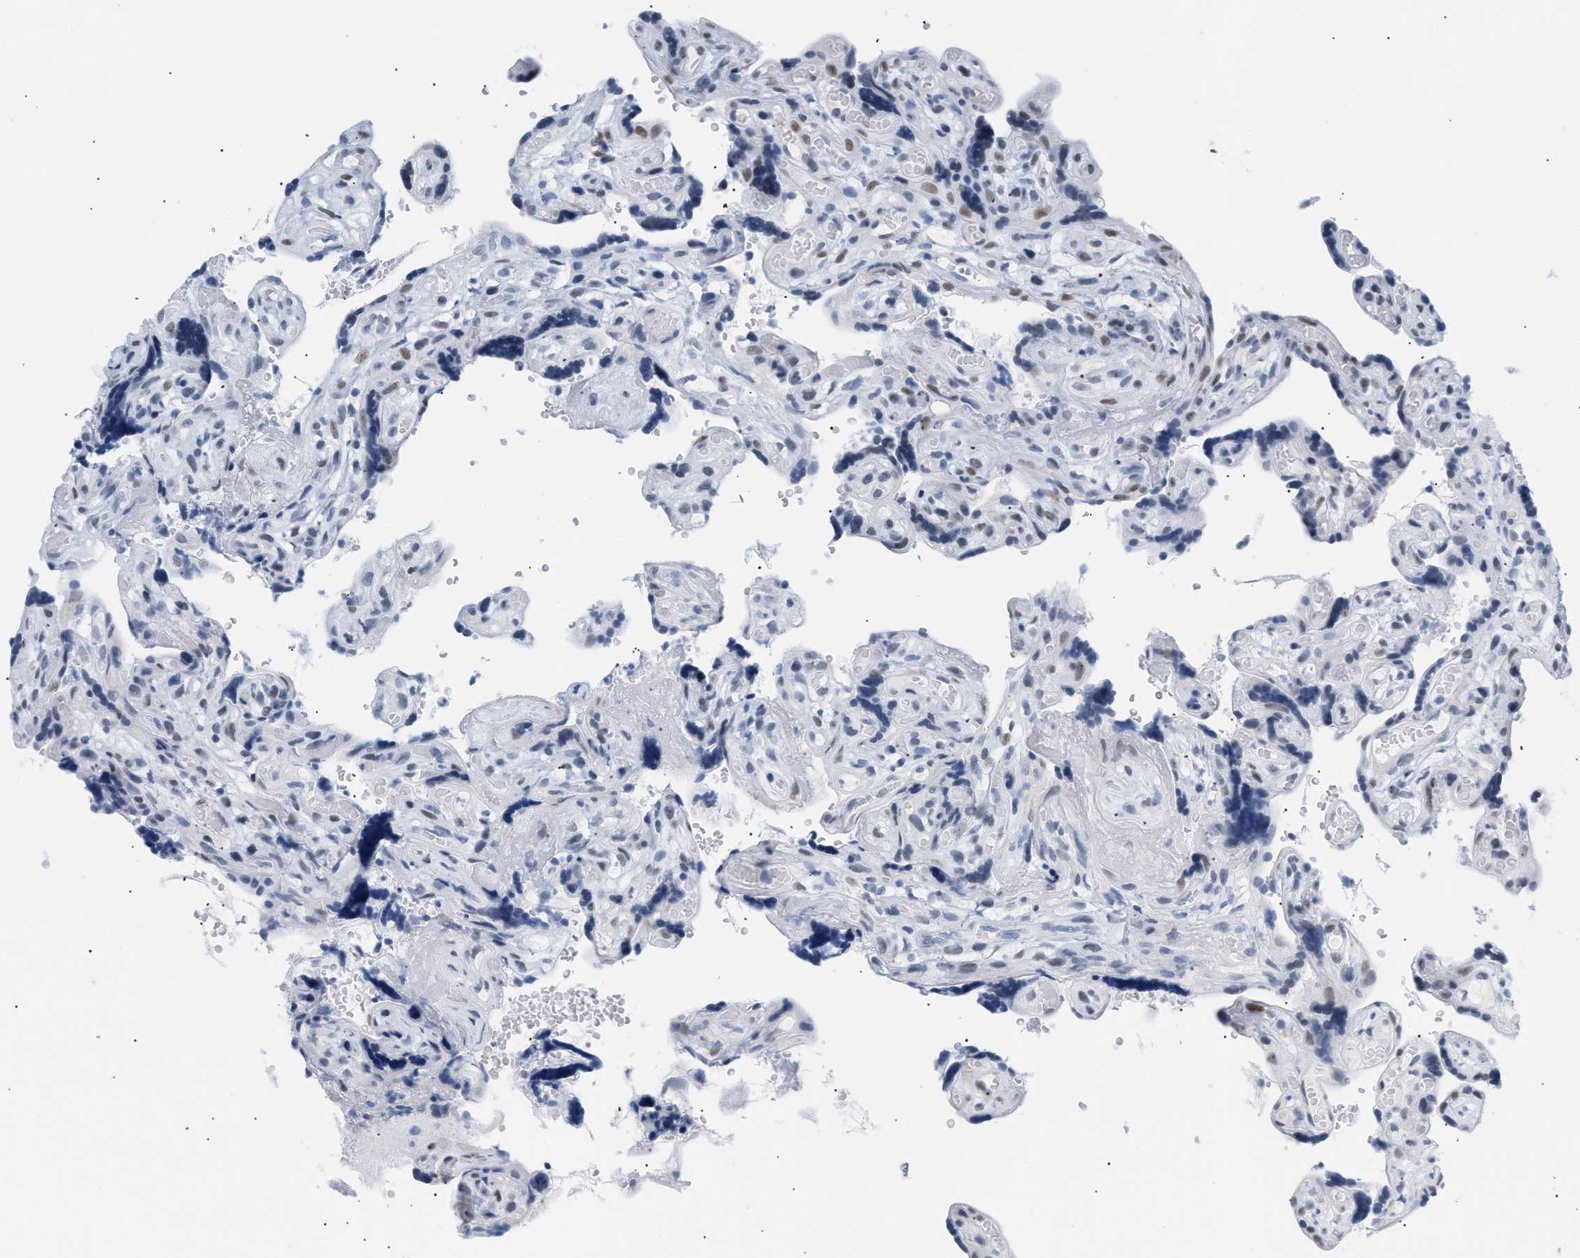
{"staining": {"intensity": "weak", "quantity": "25%-75%", "location": "nuclear"}, "tissue": "placenta", "cell_type": "Decidual cells", "image_type": "normal", "snomed": [{"axis": "morphology", "description": "Normal tissue, NOS"}, {"axis": "topography", "description": "Placenta"}], "caption": "Immunohistochemistry (IHC) of unremarkable placenta shows low levels of weak nuclear staining in approximately 25%-75% of decidual cells. (brown staining indicates protein expression, while blue staining denotes nuclei).", "gene": "ELN", "patient": {"sex": "female", "age": 30}}